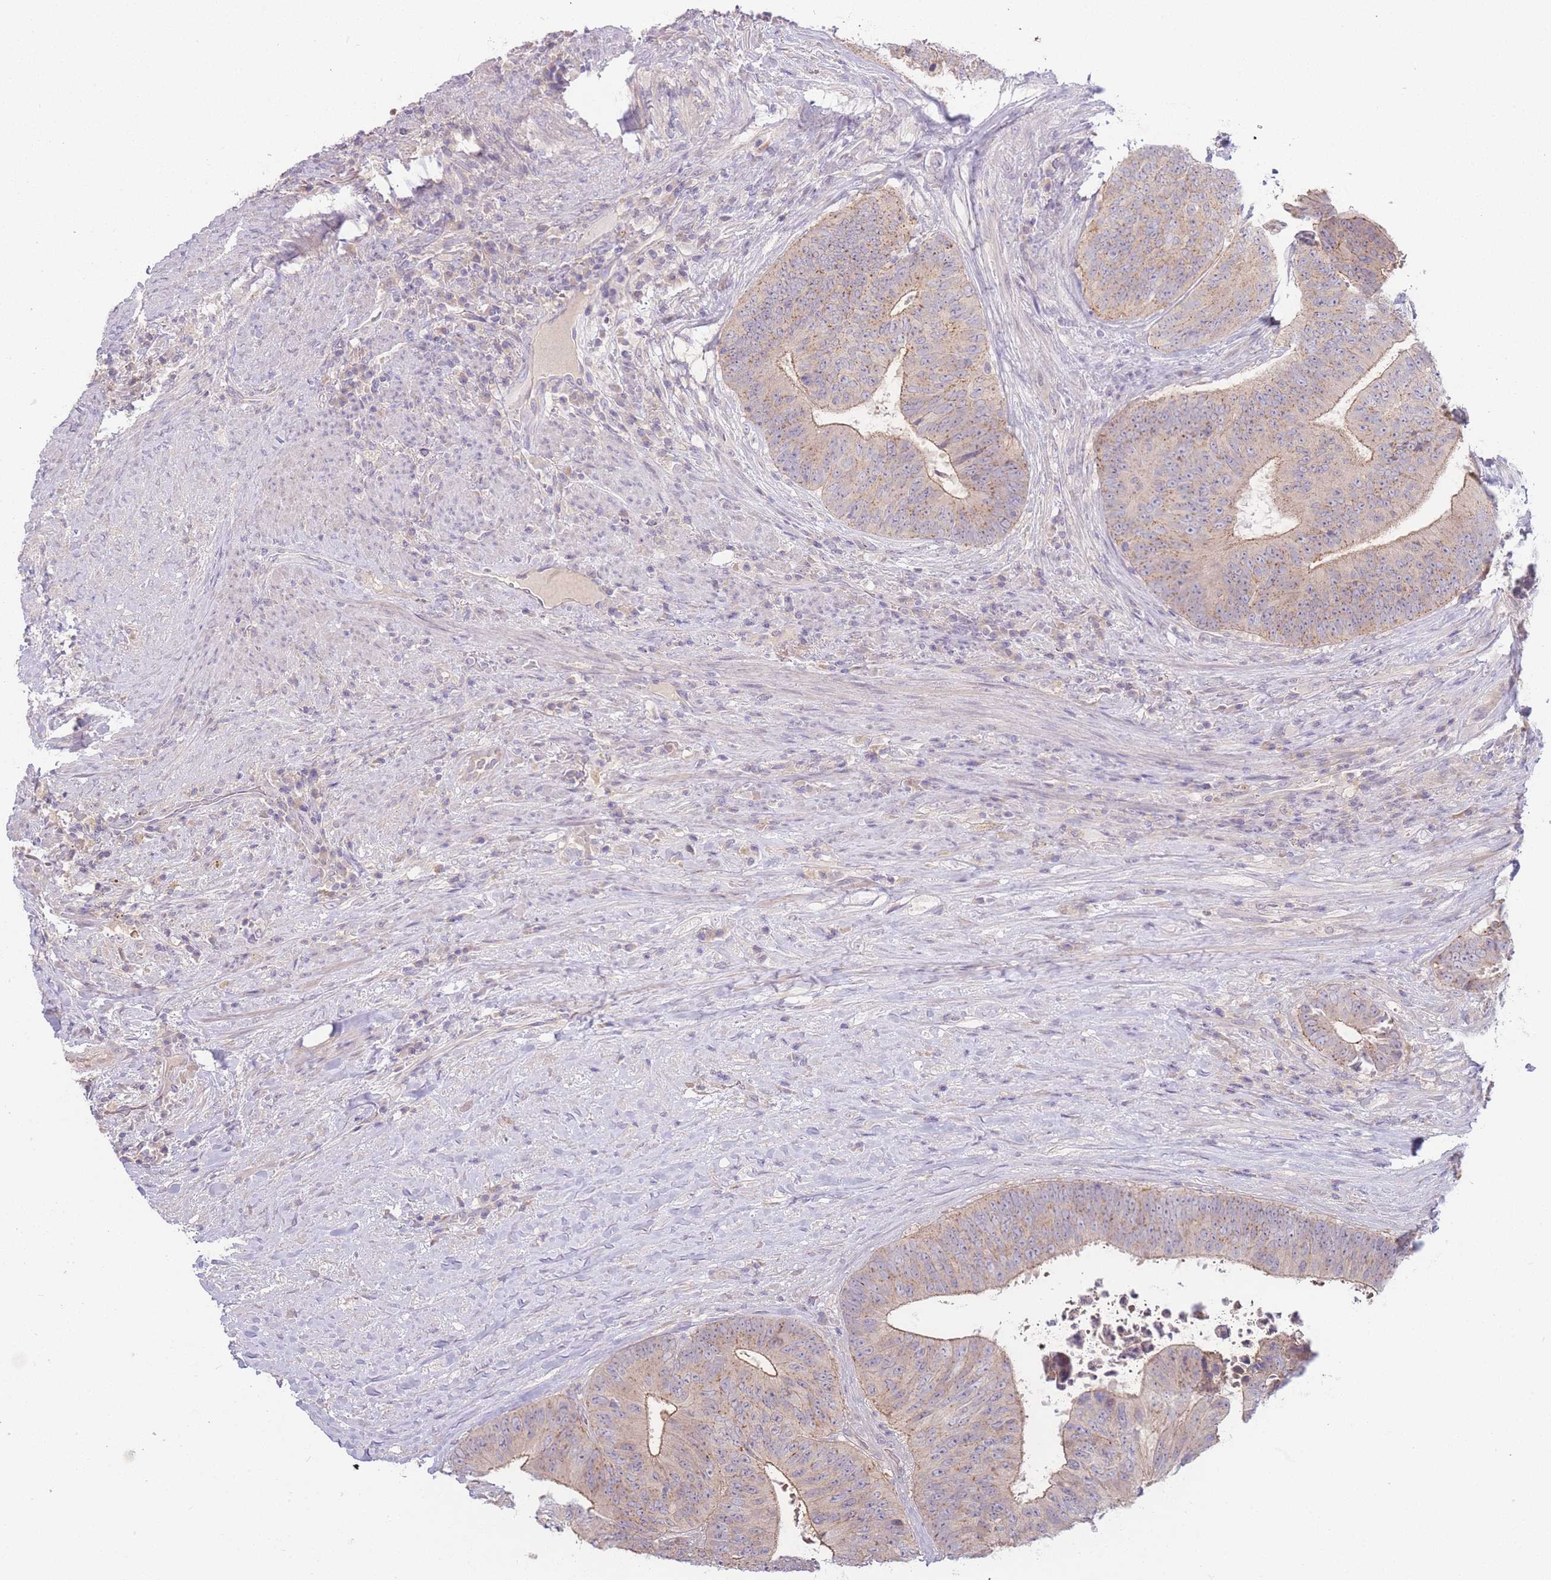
{"staining": {"intensity": "weak", "quantity": "25%-75%", "location": "cytoplasmic/membranous"}, "tissue": "colorectal cancer", "cell_type": "Tumor cells", "image_type": "cancer", "snomed": [{"axis": "morphology", "description": "Adenocarcinoma, NOS"}, {"axis": "topography", "description": "Rectum"}], "caption": "The histopathology image demonstrates immunohistochemical staining of adenocarcinoma (colorectal). There is weak cytoplasmic/membranous expression is present in about 25%-75% of tumor cells.", "gene": "SPHKAP", "patient": {"sex": "male", "age": 72}}